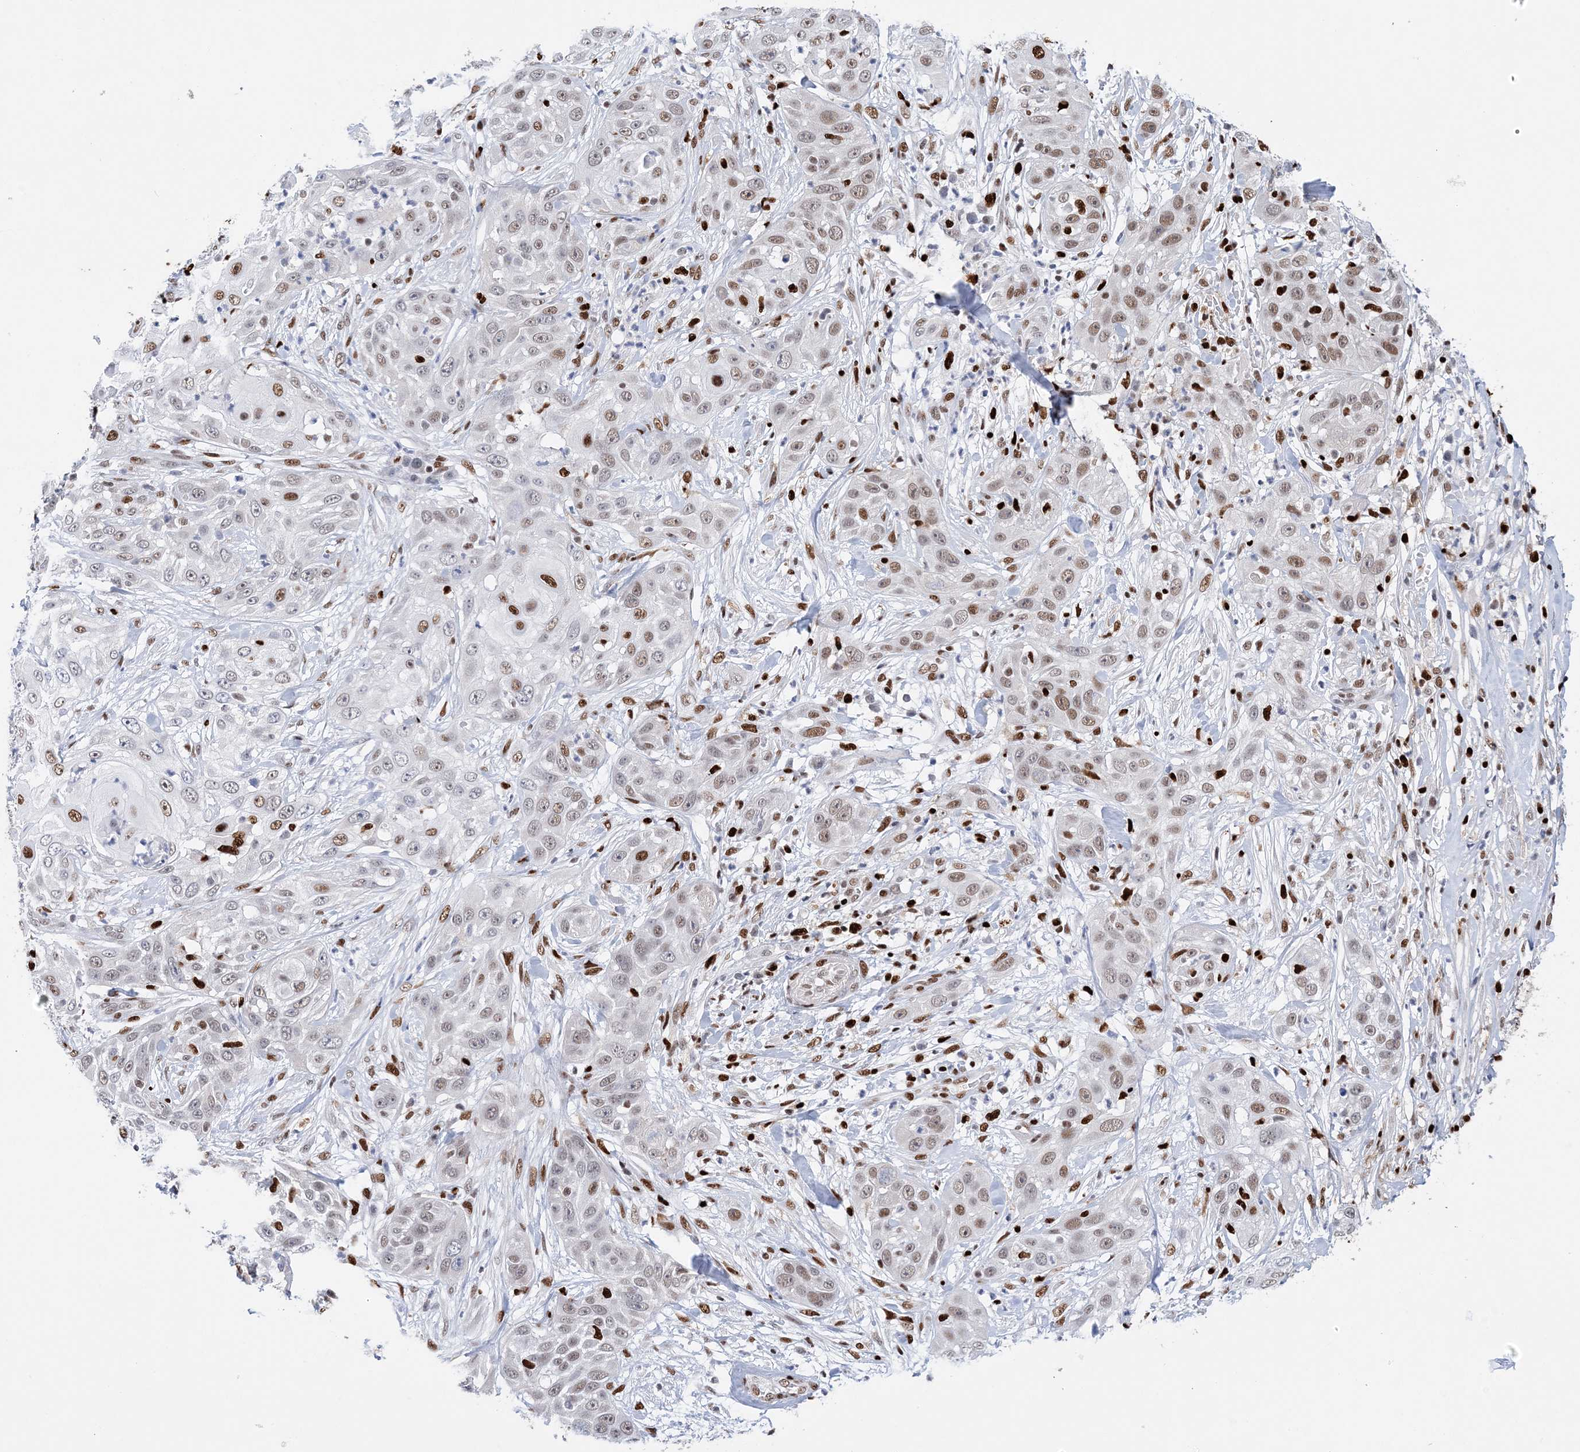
{"staining": {"intensity": "moderate", "quantity": "25%-75%", "location": "nuclear"}, "tissue": "skin cancer", "cell_type": "Tumor cells", "image_type": "cancer", "snomed": [{"axis": "morphology", "description": "Squamous cell carcinoma, NOS"}, {"axis": "topography", "description": "Skin"}], "caption": "Skin cancer (squamous cell carcinoma) tissue exhibits moderate nuclear positivity in approximately 25%-75% of tumor cells, visualized by immunohistochemistry.", "gene": "NIT2", "patient": {"sex": "female", "age": 44}}